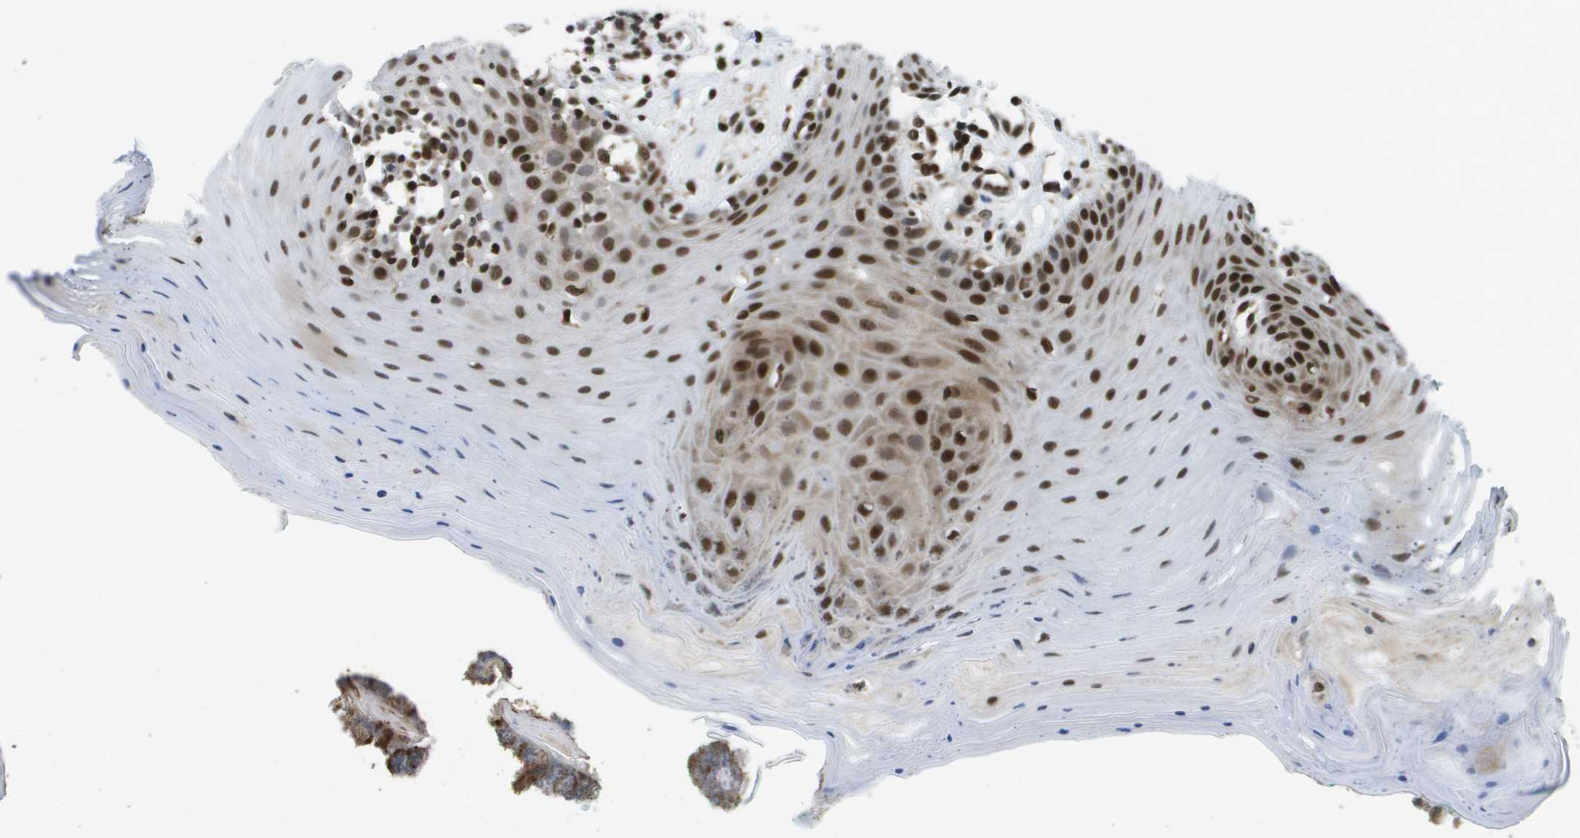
{"staining": {"intensity": "strong", "quantity": "25%-75%", "location": "nuclear"}, "tissue": "oral mucosa", "cell_type": "Squamous epithelial cells", "image_type": "normal", "snomed": [{"axis": "morphology", "description": "Normal tissue, NOS"}, {"axis": "topography", "description": "Skeletal muscle"}, {"axis": "topography", "description": "Oral tissue"}], "caption": "Protein staining of benign oral mucosa demonstrates strong nuclear staining in about 25%-75% of squamous epithelial cells. The staining is performed using DAB (3,3'-diaminobenzidine) brown chromogen to label protein expression. The nuclei are counter-stained blue using hematoxylin.", "gene": "RECQL4", "patient": {"sex": "male", "age": 58}}